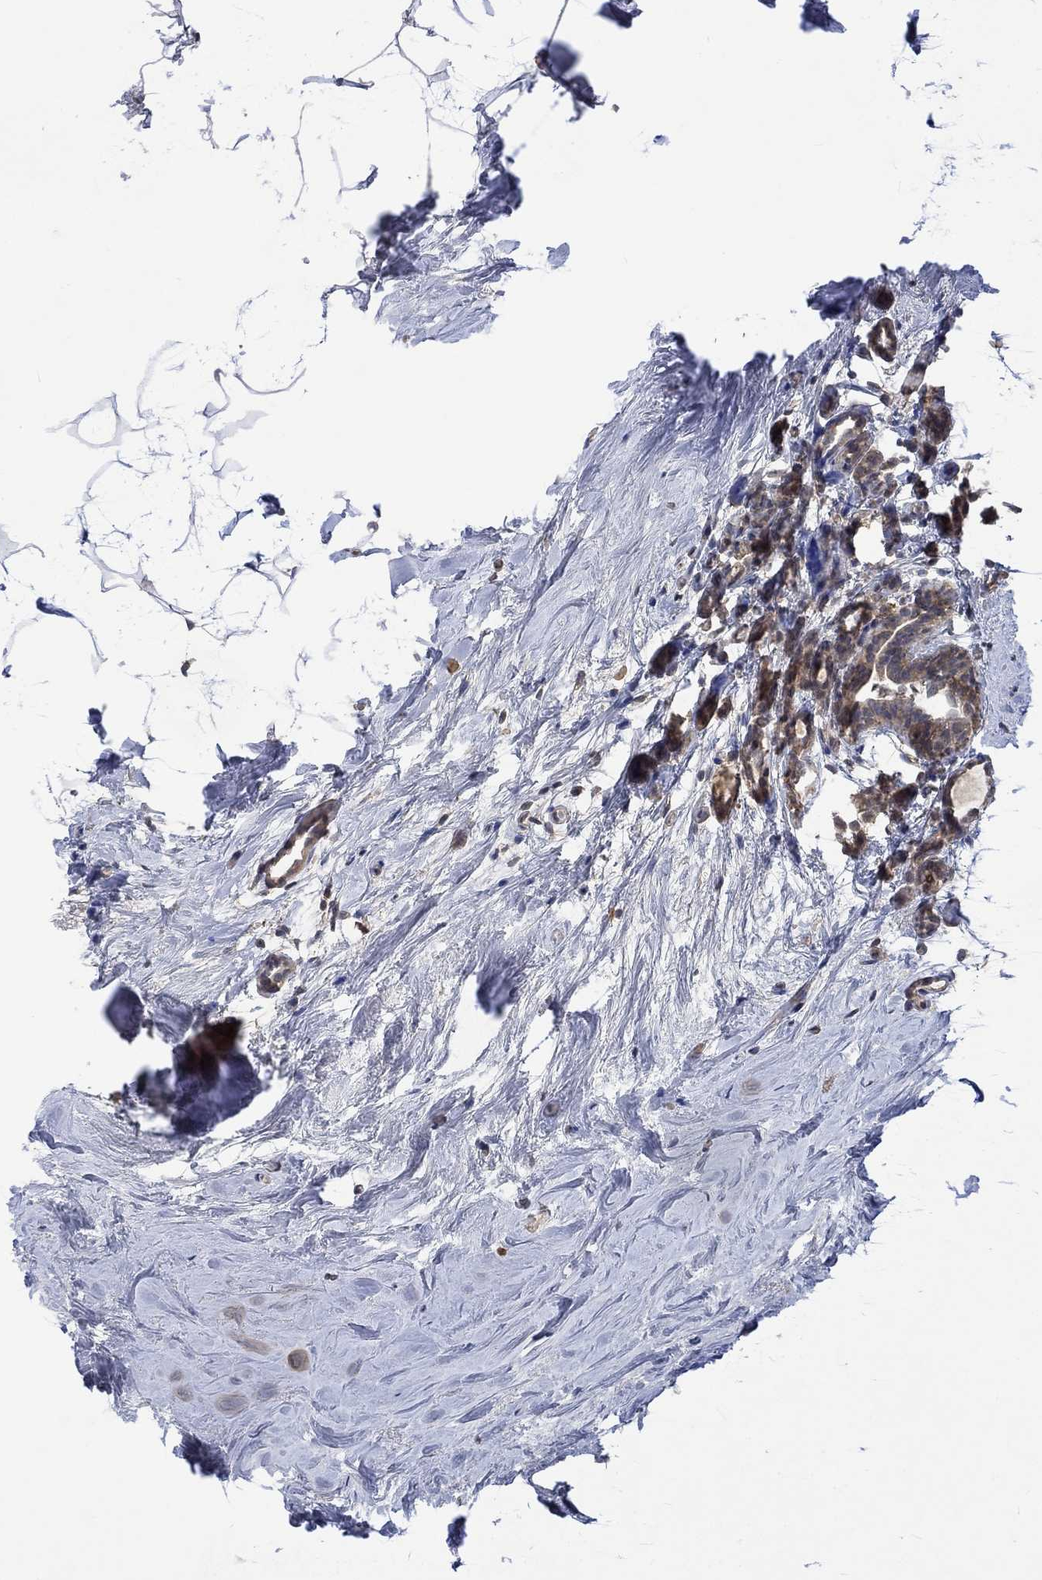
{"staining": {"intensity": "negative", "quantity": "none", "location": "none"}, "tissue": "breast cancer", "cell_type": "Tumor cells", "image_type": "cancer", "snomed": [{"axis": "morphology", "description": "Duct carcinoma"}, {"axis": "topography", "description": "Breast"}], "caption": "Tumor cells are negative for brown protein staining in intraductal carcinoma (breast).", "gene": "GRIN2D", "patient": {"sex": "female", "age": 55}}